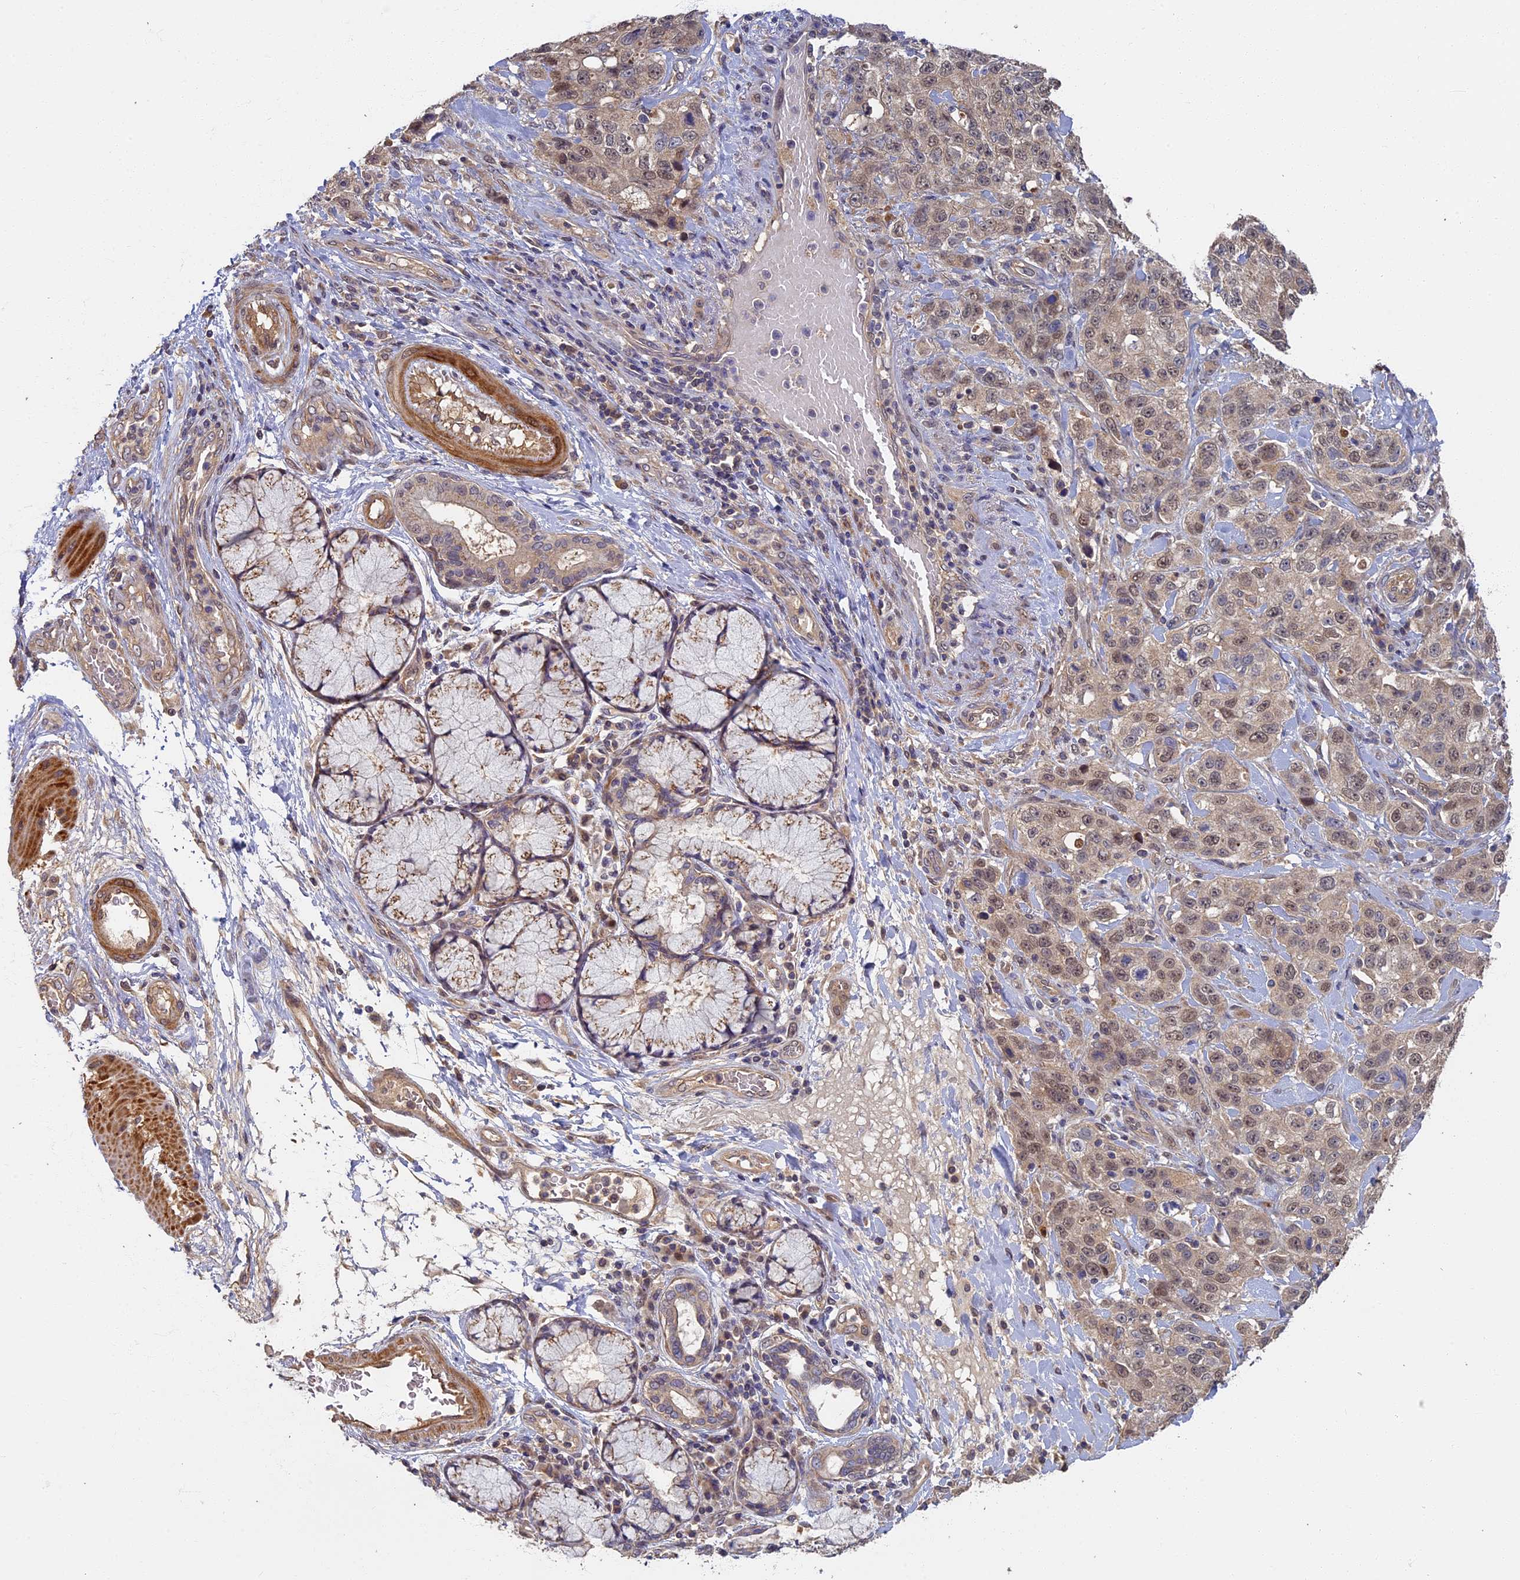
{"staining": {"intensity": "weak", "quantity": "25%-75%", "location": "nuclear"}, "tissue": "stomach cancer", "cell_type": "Tumor cells", "image_type": "cancer", "snomed": [{"axis": "morphology", "description": "Adenocarcinoma, NOS"}, {"axis": "topography", "description": "Stomach"}], "caption": "High-power microscopy captured an immunohistochemistry (IHC) micrograph of stomach cancer, revealing weak nuclear expression in about 25%-75% of tumor cells. The protein of interest is shown in brown color, while the nuclei are stained blue.", "gene": "RSPH3", "patient": {"sex": "male", "age": 48}}